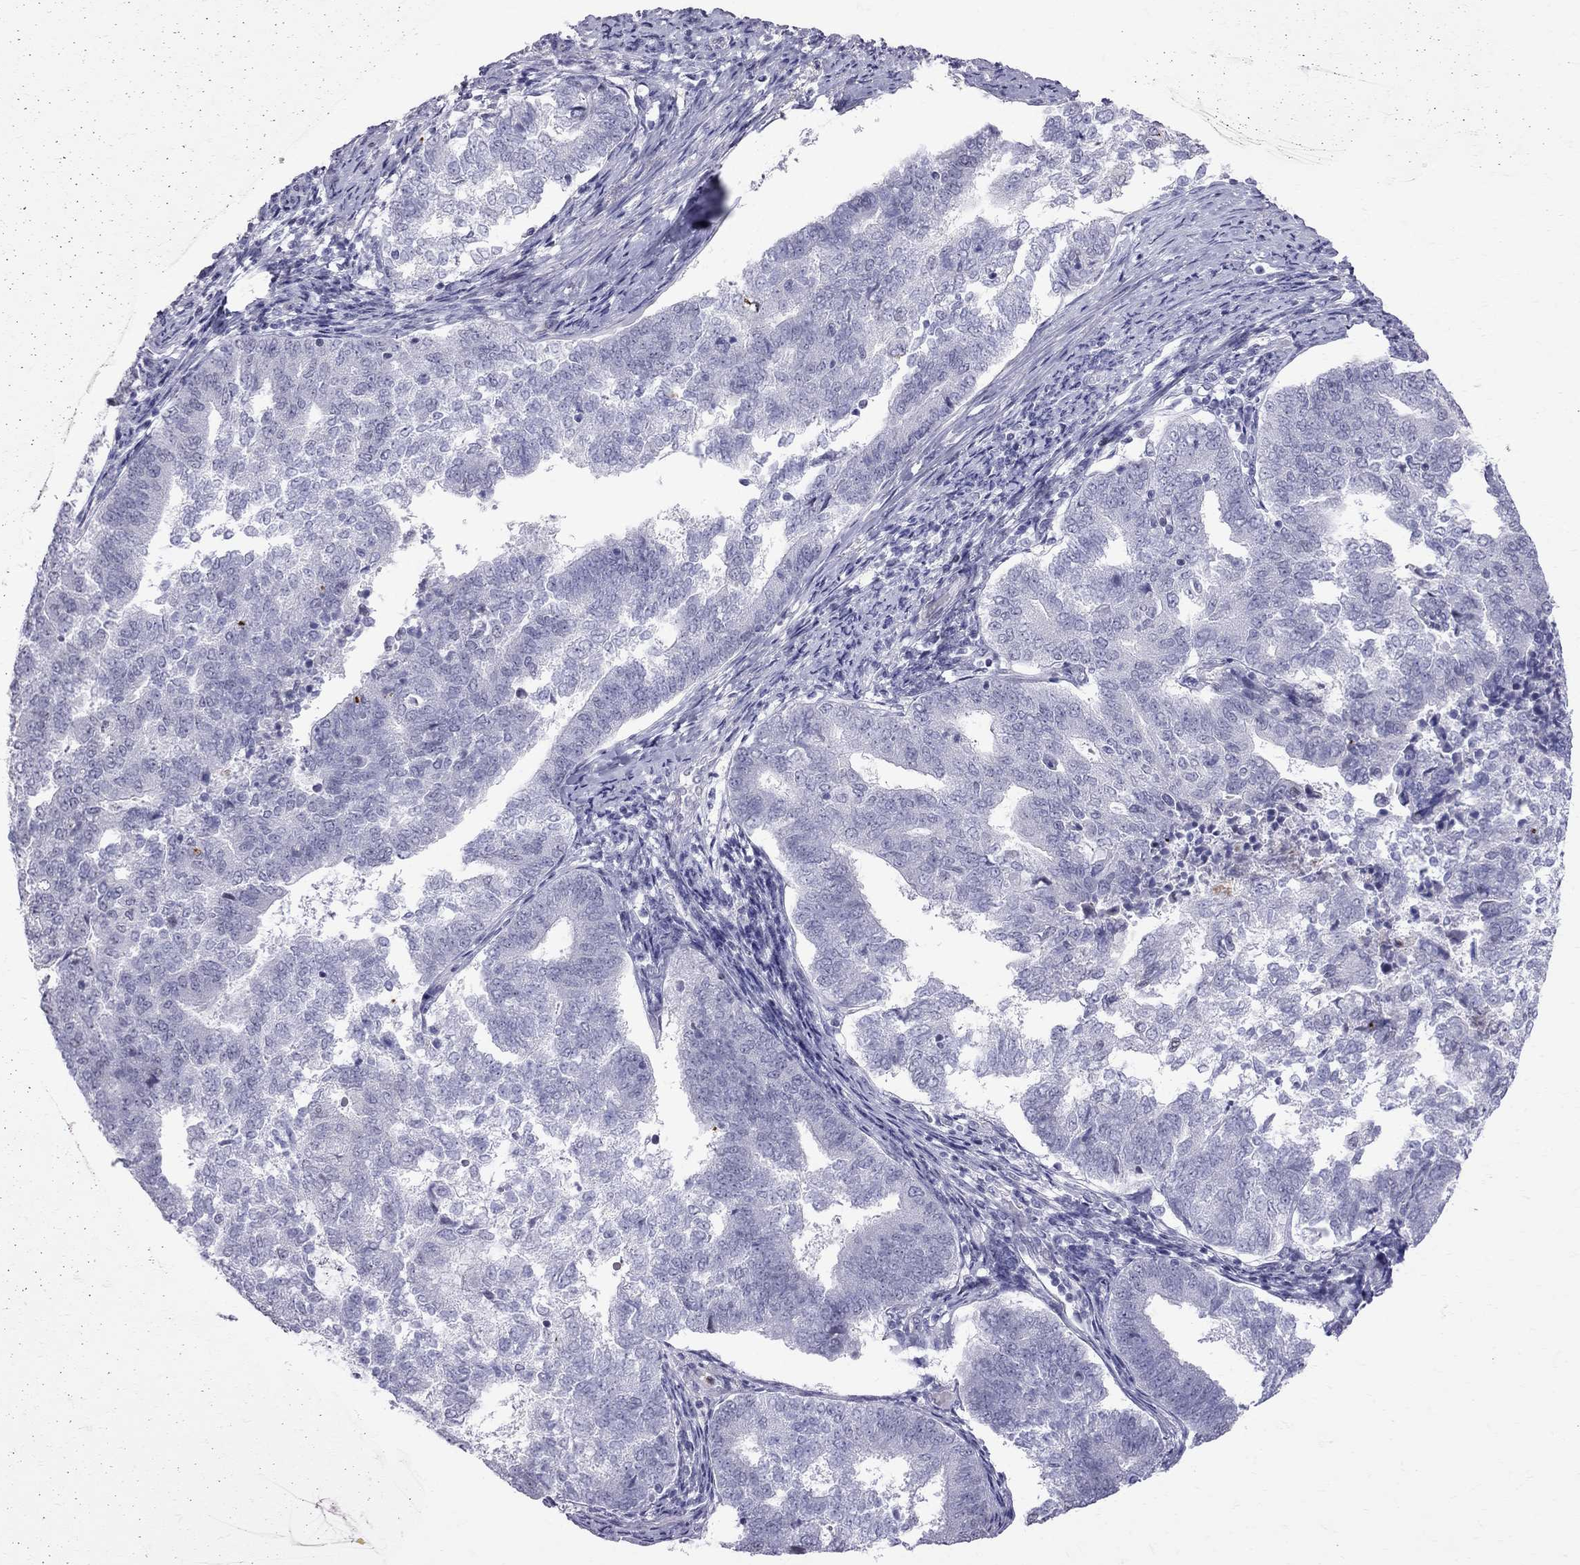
{"staining": {"intensity": "negative", "quantity": "none", "location": "none"}, "tissue": "endometrial cancer", "cell_type": "Tumor cells", "image_type": "cancer", "snomed": [{"axis": "morphology", "description": "Adenocarcinoma, NOS"}, {"axis": "topography", "description": "Endometrium"}], "caption": "There is no significant staining in tumor cells of endometrial adenocarcinoma.", "gene": "MUC15", "patient": {"sex": "female", "age": 65}}